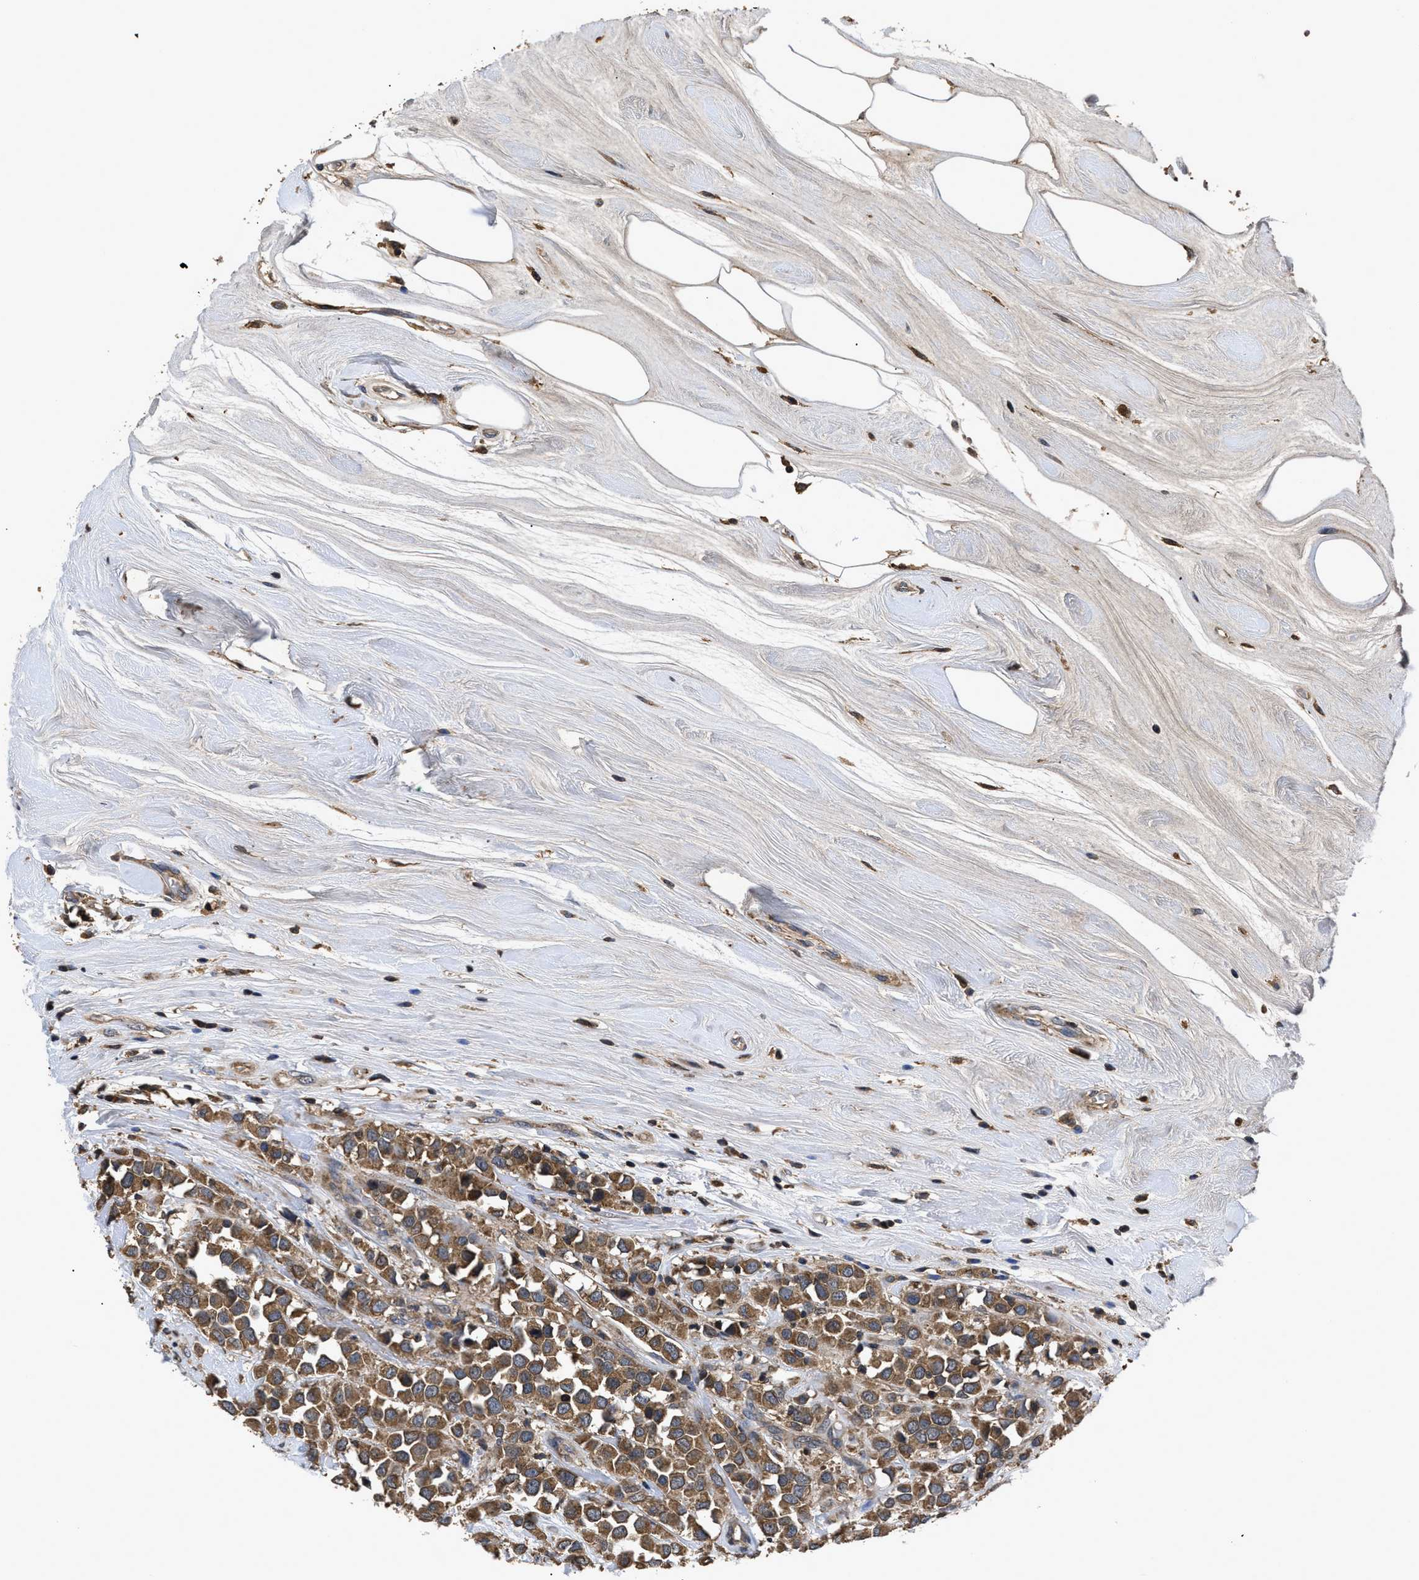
{"staining": {"intensity": "moderate", "quantity": ">75%", "location": "cytoplasmic/membranous"}, "tissue": "breast cancer", "cell_type": "Tumor cells", "image_type": "cancer", "snomed": [{"axis": "morphology", "description": "Duct carcinoma"}, {"axis": "topography", "description": "Breast"}], "caption": "Breast cancer (invasive ductal carcinoma) stained with a protein marker exhibits moderate staining in tumor cells.", "gene": "LRRC3", "patient": {"sex": "female", "age": 61}}